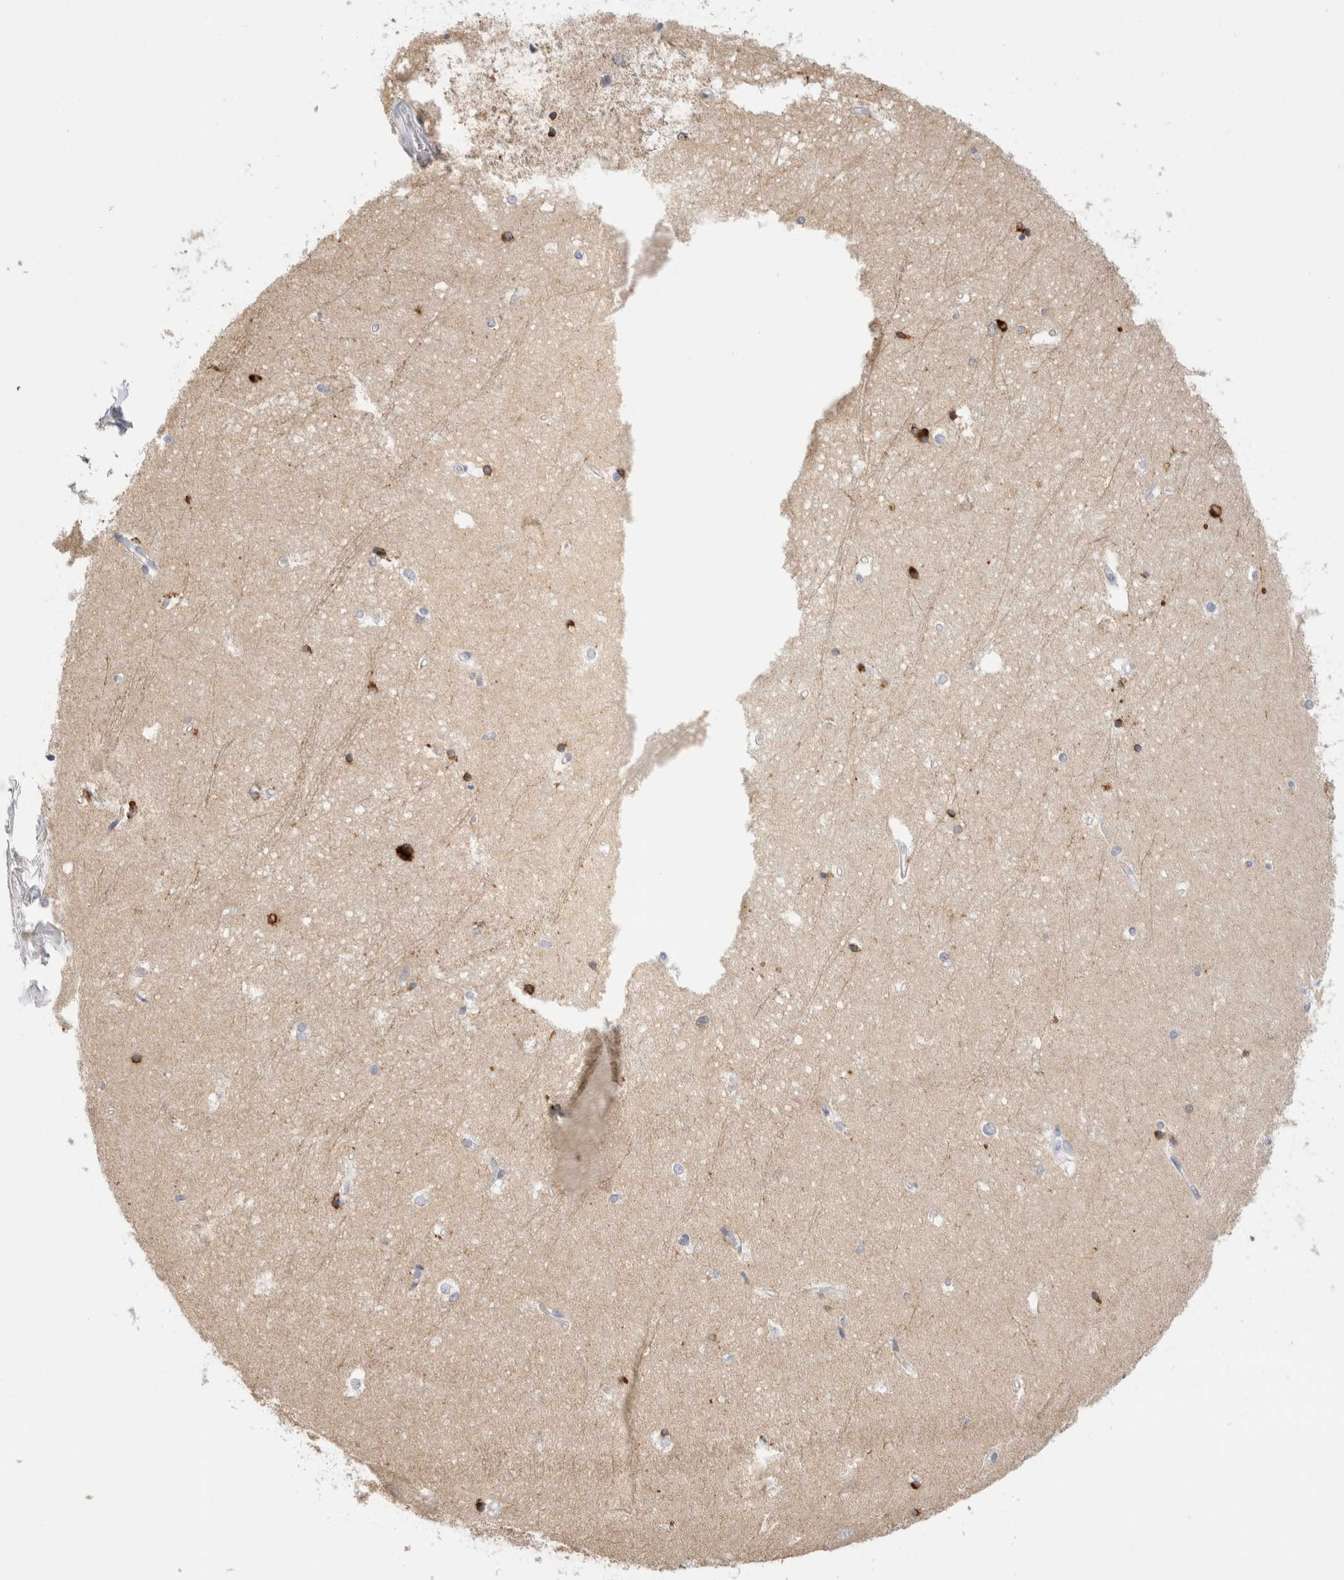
{"staining": {"intensity": "moderate", "quantity": "<25%", "location": "cytoplasmic/membranous"}, "tissue": "hippocampus", "cell_type": "Glial cells", "image_type": "normal", "snomed": [{"axis": "morphology", "description": "Normal tissue, NOS"}, {"axis": "topography", "description": "Hippocampus"}], "caption": "Human hippocampus stained for a protein (brown) reveals moderate cytoplasmic/membranous positive staining in about <25% of glial cells.", "gene": "RTN4", "patient": {"sex": "male", "age": 45}}